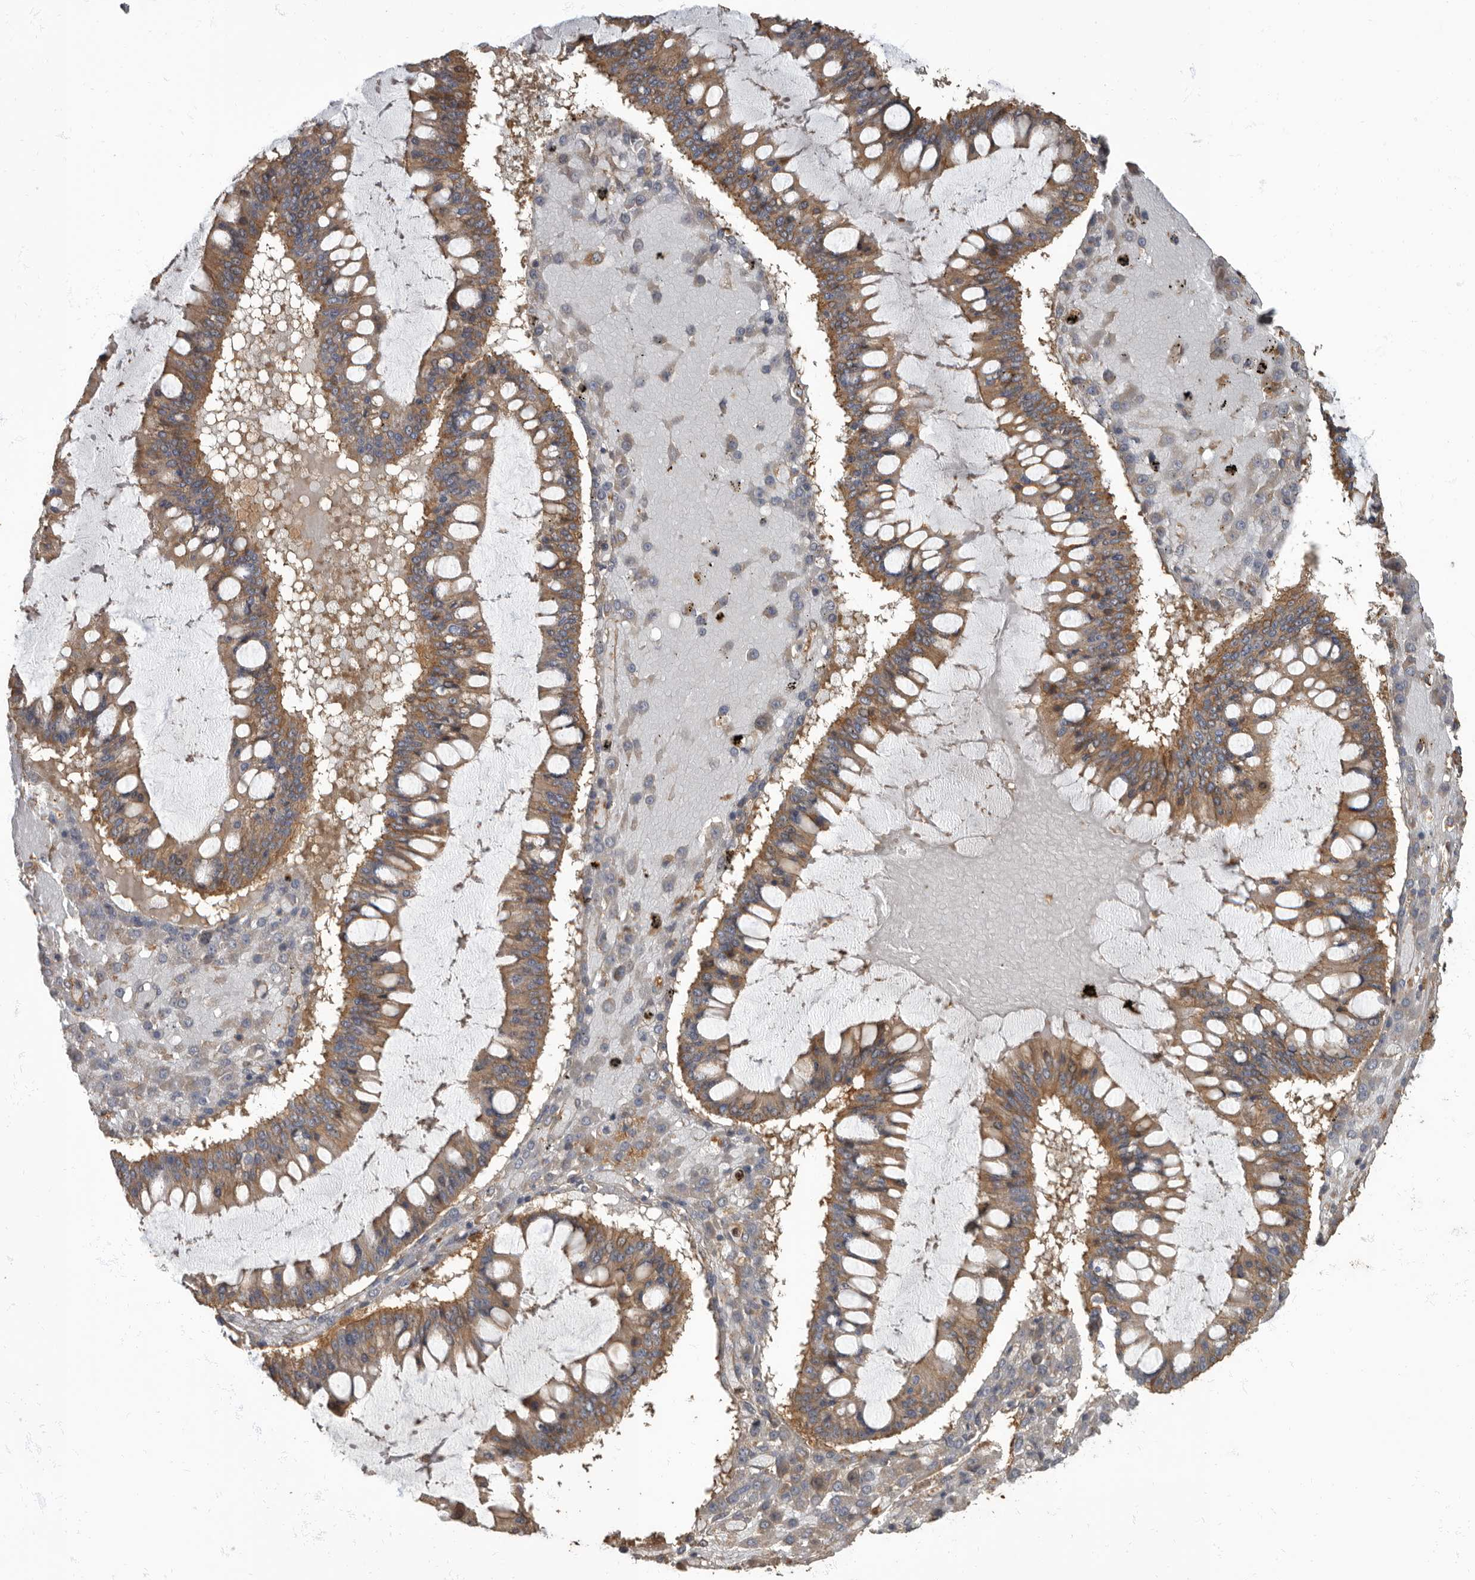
{"staining": {"intensity": "moderate", "quantity": ">75%", "location": "cytoplasmic/membranous"}, "tissue": "ovarian cancer", "cell_type": "Tumor cells", "image_type": "cancer", "snomed": [{"axis": "morphology", "description": "Cystadenocarcinoma, mucinous, NOS"}, {"axis": "topography", "description": "Ovary"}], "caption": "Ovarian mucinous cystadenocarcinoma stained with immunohistochemistry reveals moderate cytoplasmic/membranous expression in approximately >75% of tumor cells.", "gene": "DAAM1", "patient": {"sex": "female", "age": 73}}